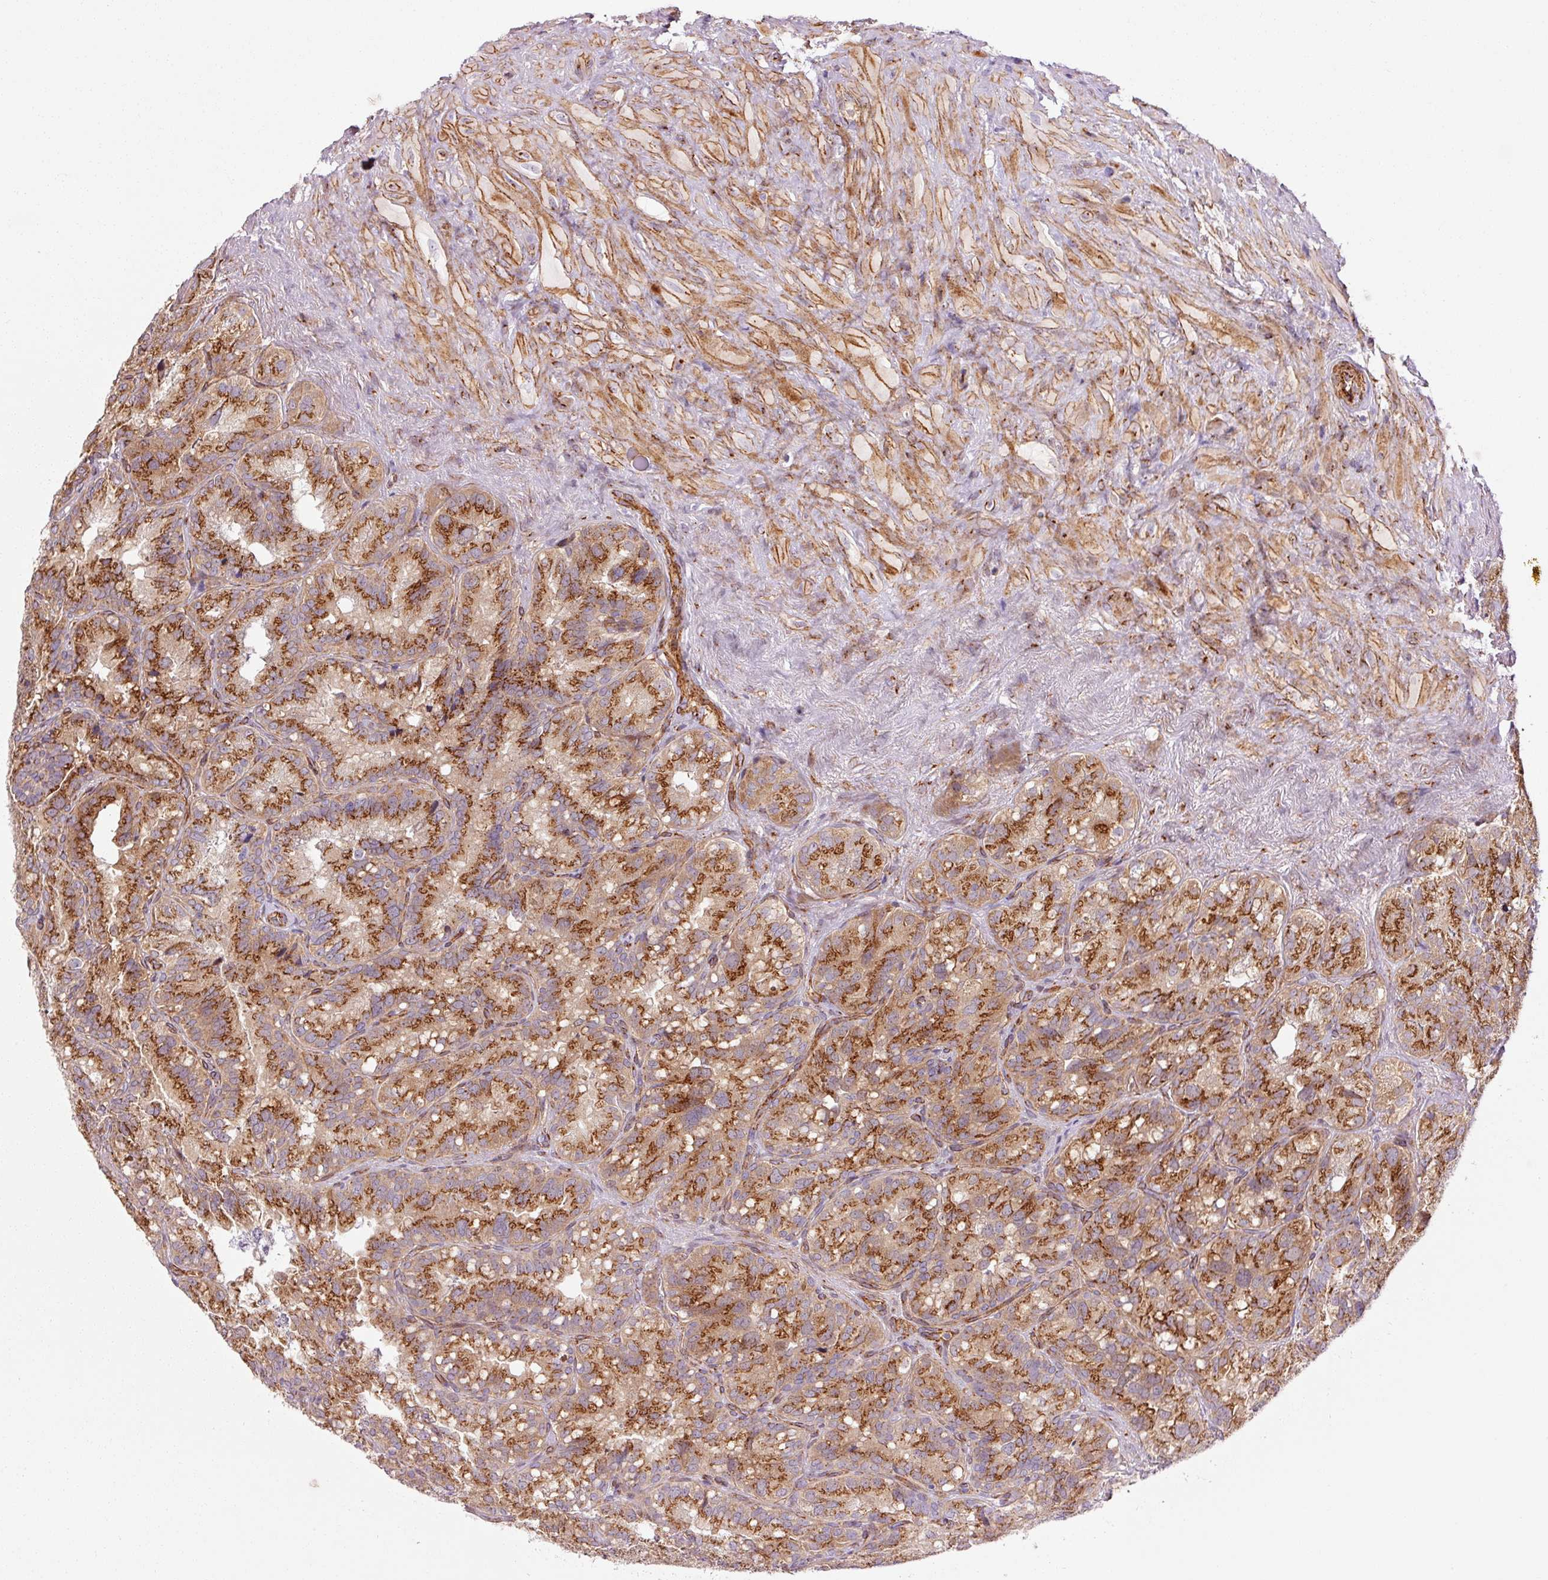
{"staining": {"intensity": "strong", "quantity": ">75%", "location": "cytoplasmic/membranous"}, "tissue": "seminal vesicle", "cell_type": "Glandular cells", "image_type": "normal", "snomed": [{"axis": "morphology", "description": "Normal tissue, NOS"}, {"axis": "topography", "description": "Seminal veicle"}], "caption": "Strong cytoplasmic/membranous expression is appreciated in about >75% of glandular cells in normal seminal vesicle.", "gene": "LIMK2", "patient": {"sex": "male", "age": 69}}